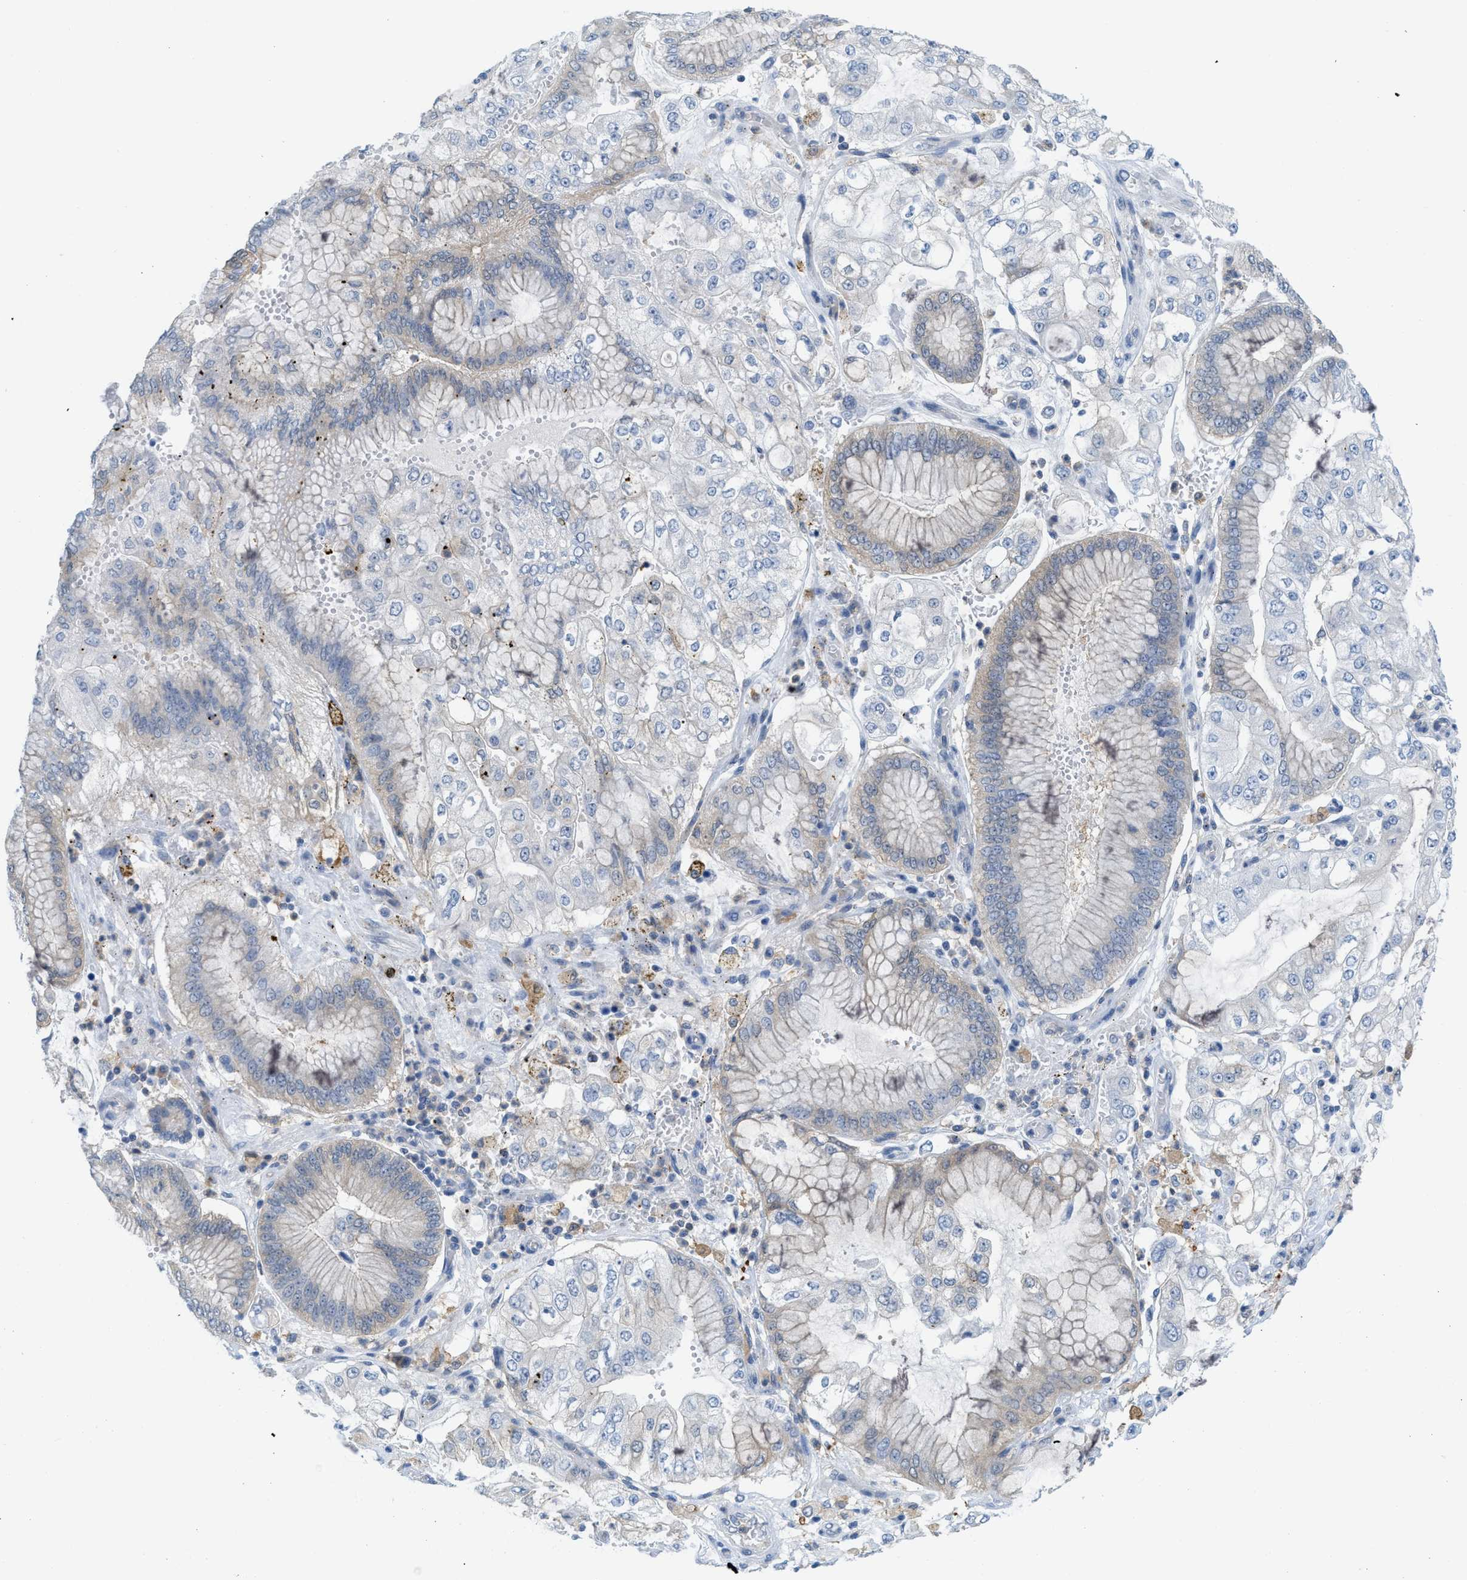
{"staining": {"intensity": "negative", "quantity": "none", "location": "none"}, "tissue": "stomach cancer", "cell_type": "Tumor cells", "image_type": "cancer", "snomed": [{"axis": "morphology", "description": "Adenocarcinoma, NOS"}, {"axis": "topography", "description": "Stomach"}], "caption": "Tumor cells are negative for protein expression in human adenocarcinoma (stomach).", "gene": "CSTB", "patient": {"sex": "male", "age": 76}}